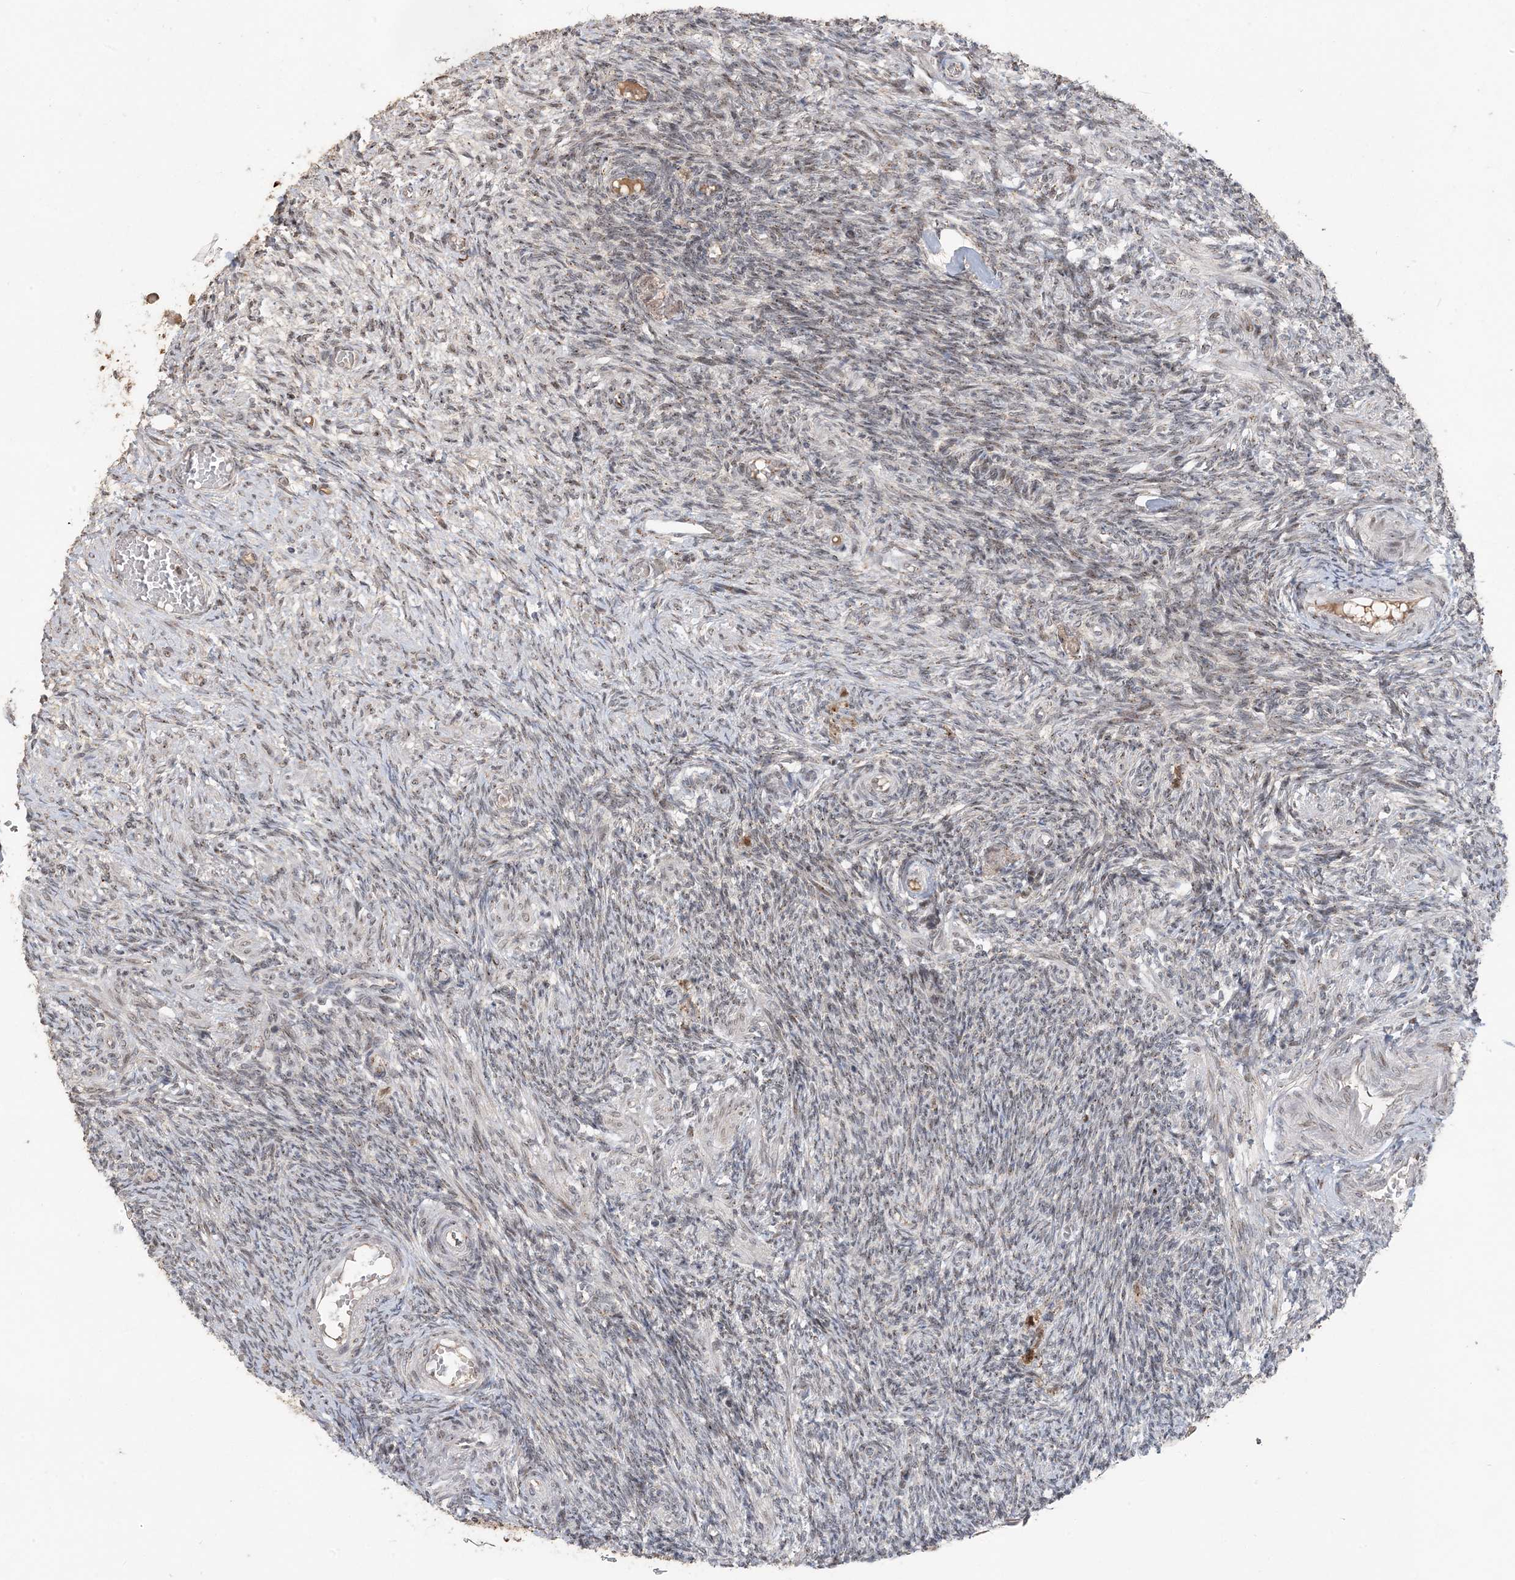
{"staining": {"intensity": "moderate", "quantity": "<25%", "location": "cytoplasmic/membranous"}, "tissue": "ovary", "cell_type": "Ovarian stroma cells", "image_type": "normal", "snomed": [{"axis": "morphology", "description": "Normal tissue, NOS"}, {"axis": "topography", "description": "Ovary"}], "caption": "A high-resolution image shows immunohistochemistry staining of normal ovary, which exhibits moderate cytoplasmic/membranous expression in approximately <25% of ovarian stroma cells.", "gene": "RER1", "patient": {"sex": "female", "age": 27}}